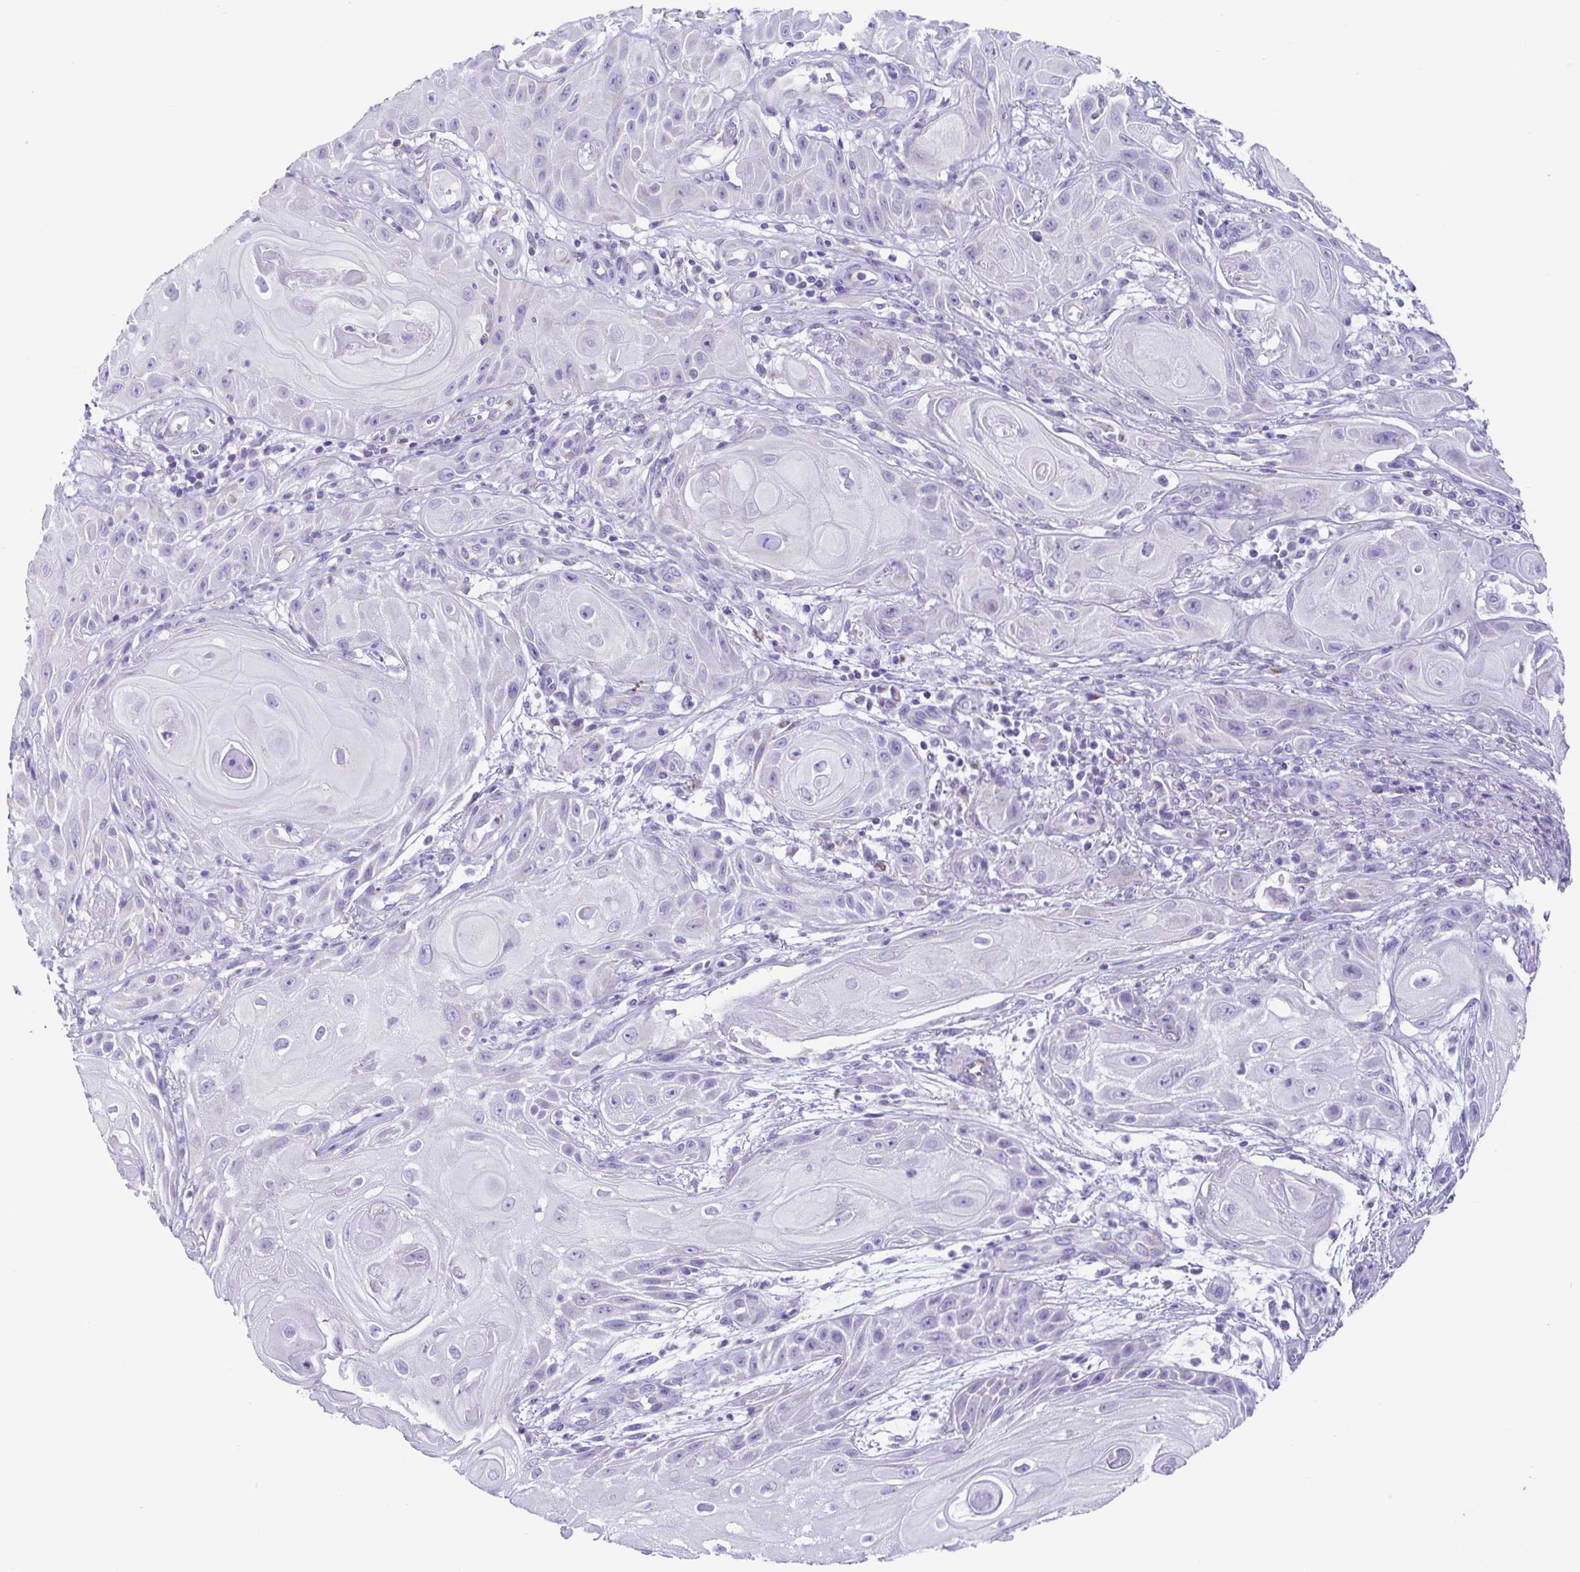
{"staining": {"intensity": "negative", "quantity": "none", "location": "none"}, "tissue": "skin cancer", "cell_type": "Tumor cells", "image_type": "cancer", "snomed": [{"axis": "morphology", "description": "Squamous cell carcinoma, NOS"}, {"axis": "topography", "description": "Skin"}], "caption": "Skin squamous cell carcinoma stained for a protein using immunohistochemistry displays no positivity tumor cells.", "gene": "ACTRT3", "patient": {"sex": "male", "age": 62}}